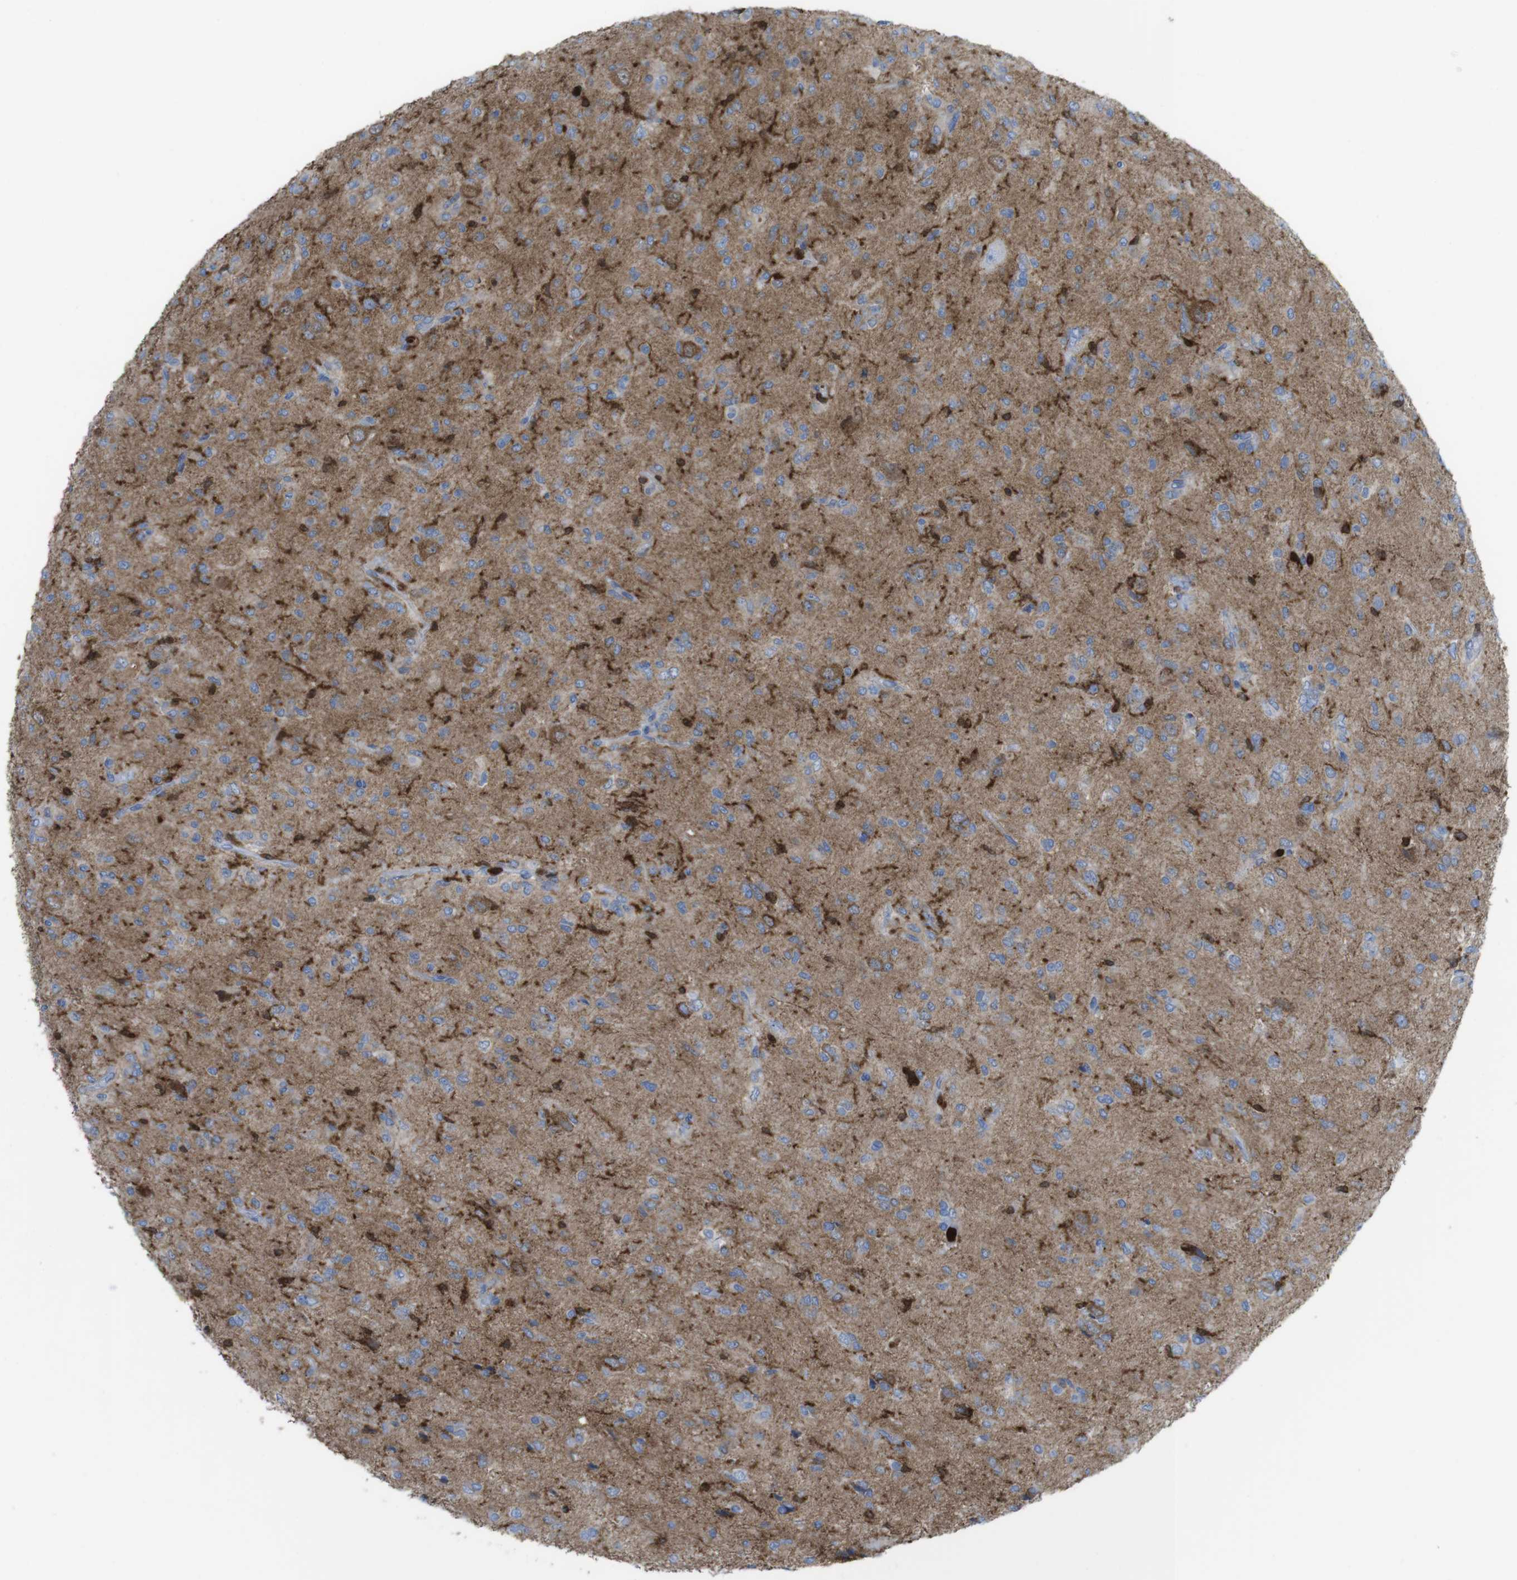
{"staining": {"intensity": "moderate", "quantity": ">75%", "location": "cytoplasmic/membranous"}, "tissue": "glioma", "cell_type": "Tumor cells", "image_type": "cancer", "snomed": [{"axis": "morphology", "description": "Glioma, malignant, High grade"}, {"axis": "topography", "description": "Brain"}], "caption": "Protein staining by immunohistochemistry (IHC) reveals moderate cytoplasmic/membranous expression in about >75% of tumor cells in glioma.", "gene": "PRKCD", "patient": {"sex": "female", "age": 59}}